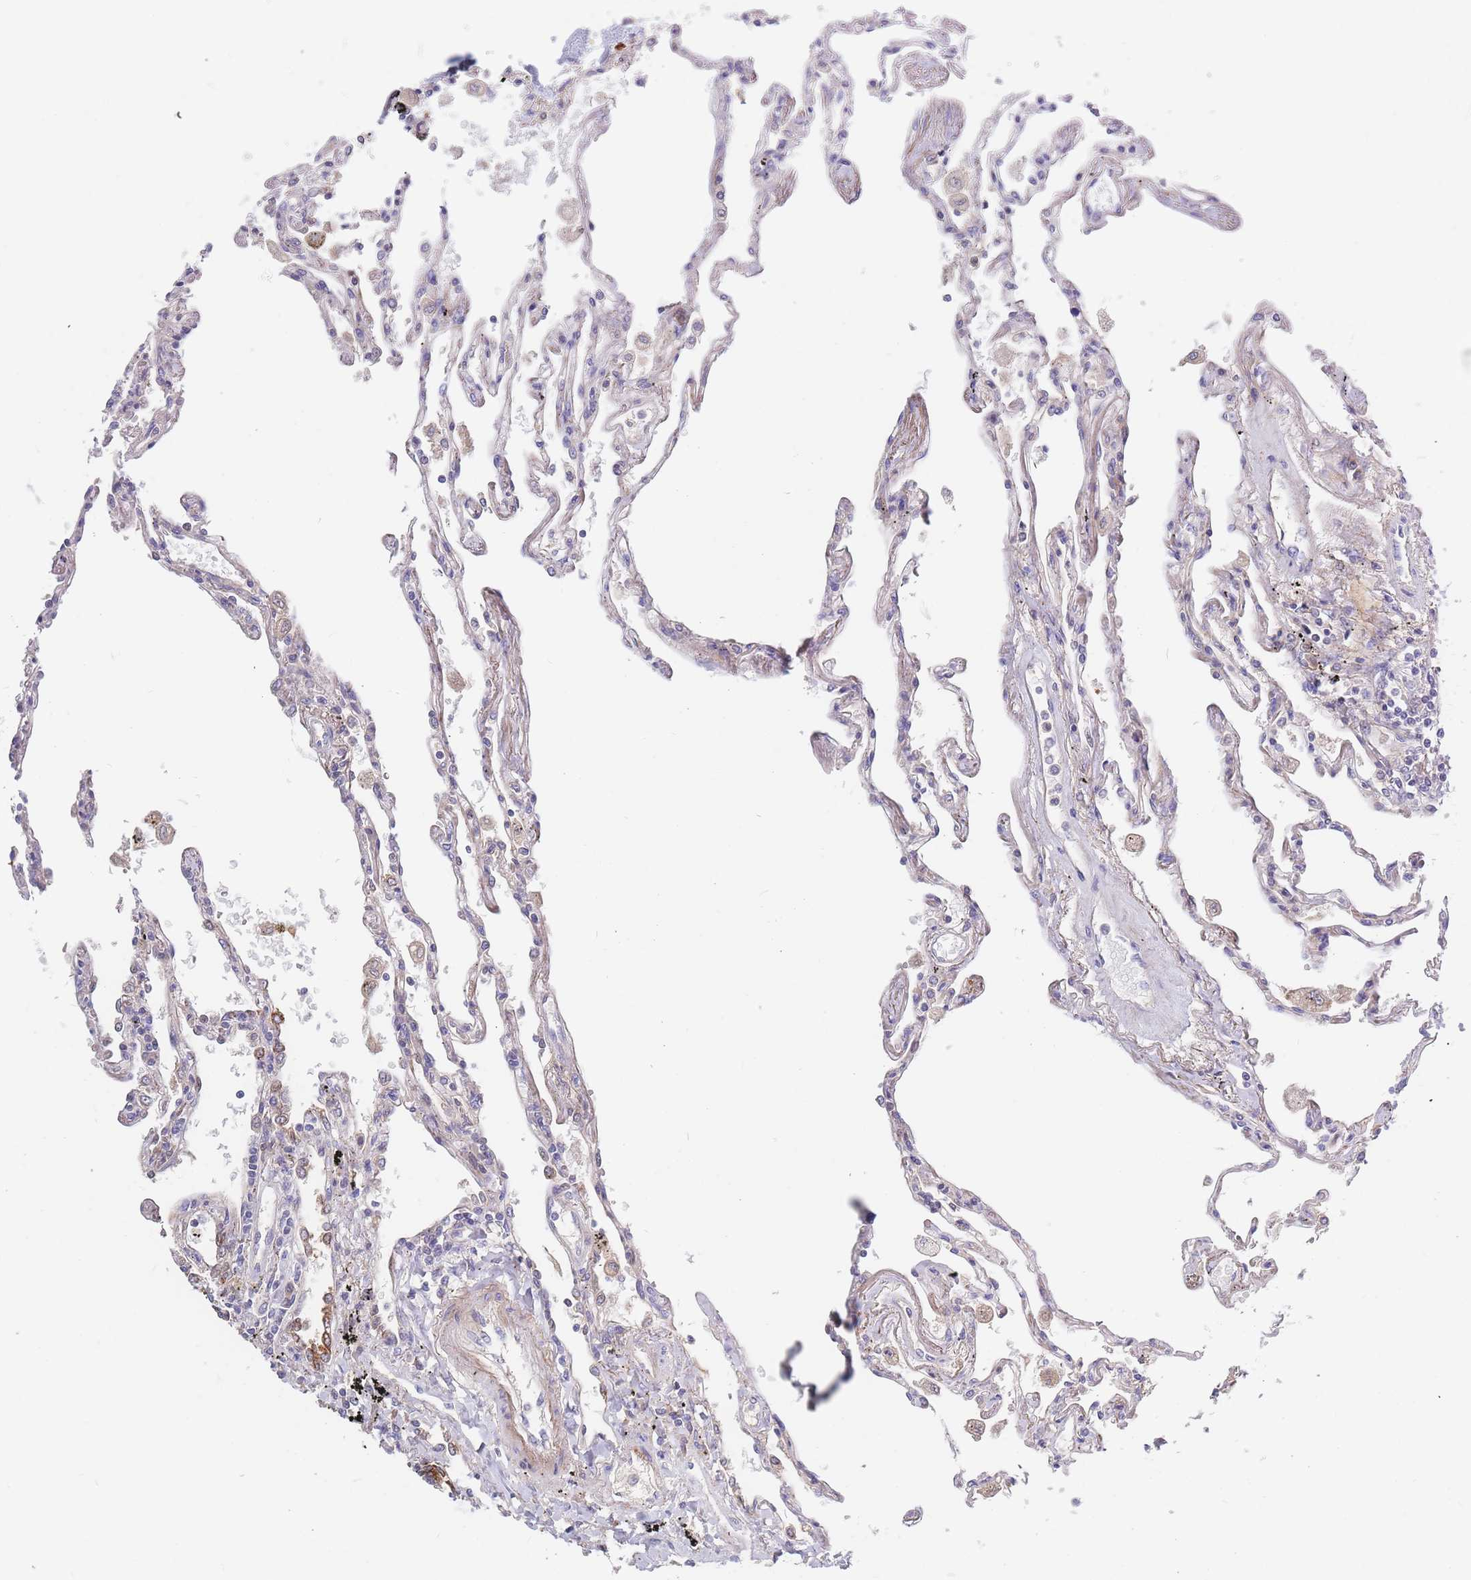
{"staining": {"intensity": "weak", "quantity": "<25%", "location": "cytoplasmic/membranous"}, "tissue": "lung", "cell_type": "Alveolar cells", "image_type": "normal", "snomed": [{"axis": "morphology", "description": "Normal tissue, NOS"}, {"axis": "topography", "description": "Lung"}], "caption": "Protein analysis of benign lung reveals no significant expression in alveolar cells.", "gene": "BORCS5", "patient": {"sex": "female", "age": 67}}